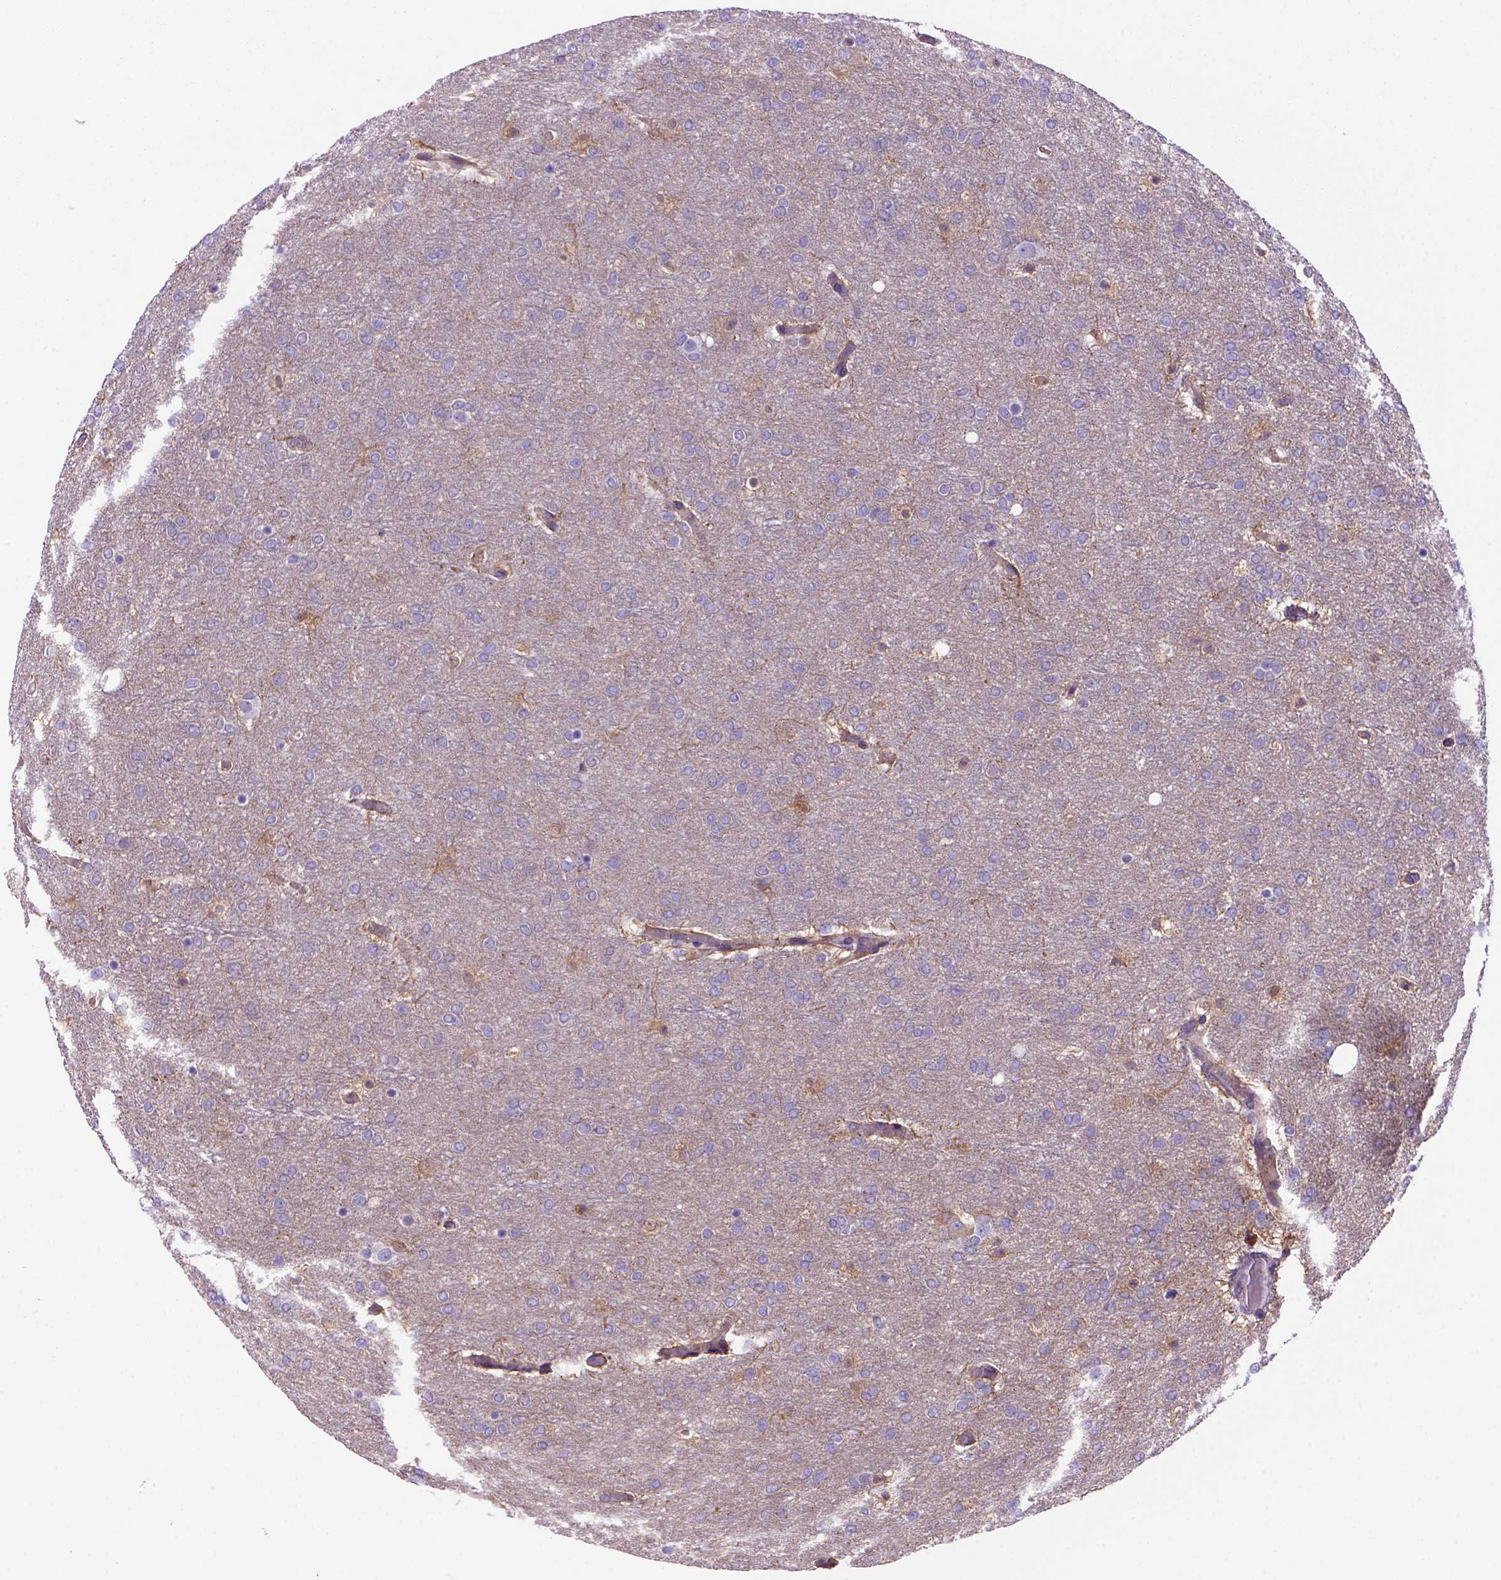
{"staining": {"intensity": "negative", "quantity": "none", "location": "none"}, "tissue": "glioma", "cell_type": "Tumor cells", "image_type": "cancer", "snomed": [{"axis": "morphology", "description": "Glioma, malignant, High grade"}, {"axis": "topography", "description": "Brain"}], "caption": "DAB (3,3'-diaminobenzidine) immunohistochemical staining of human malignant glioma (high-grade) displays no significant expression in tumor cells.", "gene": "PEX12", "patient": {"sex": "female", "age": 61}}